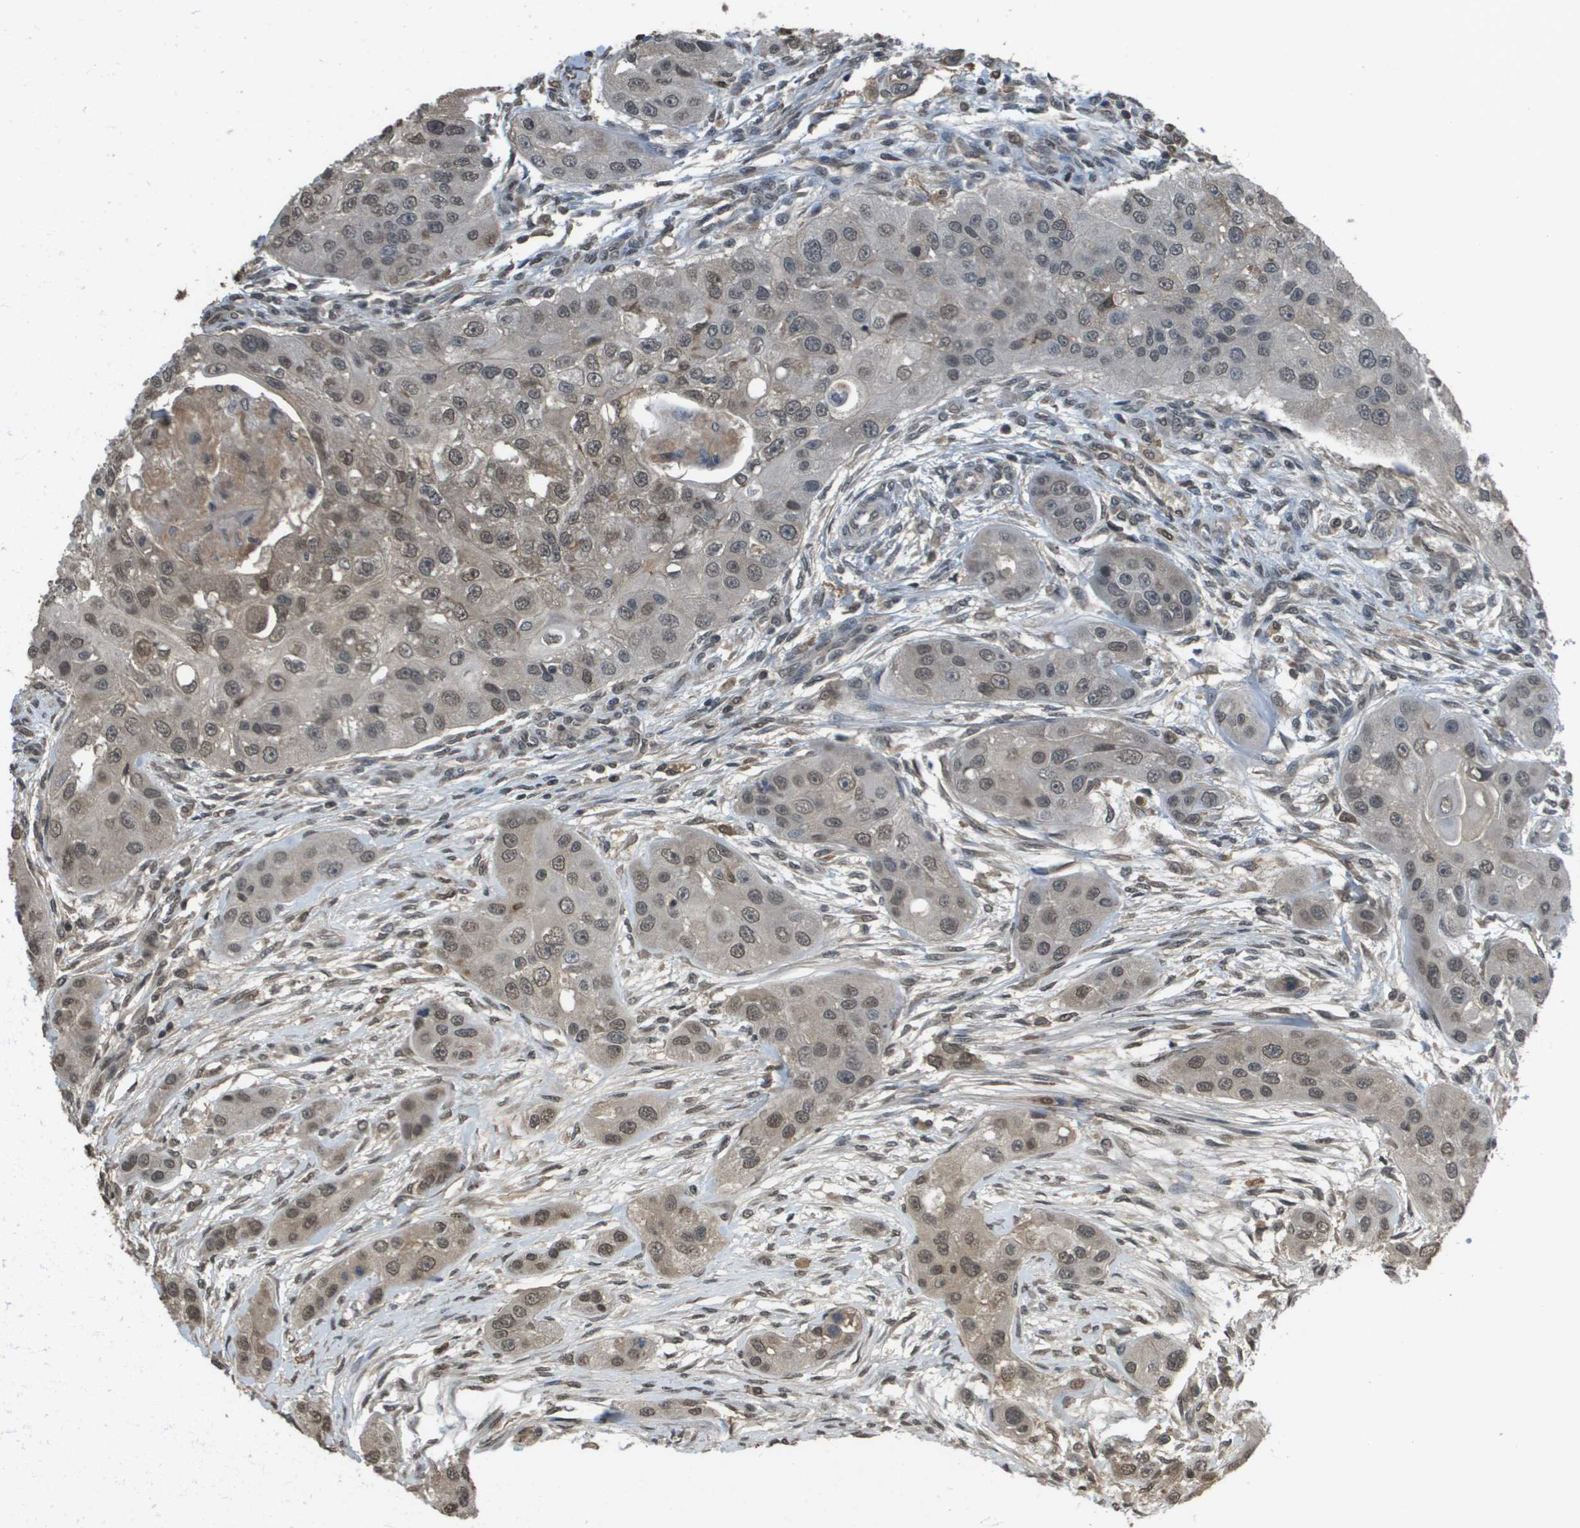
{"staining": {"intensity": "moderate", "quantity": "25%-75%", "location": "cytoplasmic/membranous,nuclear"}, "tissue": "head and neck cancer", "cell_type": "Tumor cells", "image_type": "cancer", "snomed": [{"axis": "morphology", "description": "Normal tissue, NOS"}, {"axis": "morphology", "description": "Squamous cell carcinoma, NOS"}, {"axis": "topography", "description": "Skeletal muscle"}, {"axis": "topography", "description": "Head-Neck"}], "caption": "Immunohistochemical staining of head and neck cancer (squamous cell carcinoma) displays medium levels of moderate cytoplasmic/membranous and nuclear protein staining in approximately 25%-75% of tumor cells.", "gene": "NDRG2", "patient": {"sex": "male", "age": 51}}